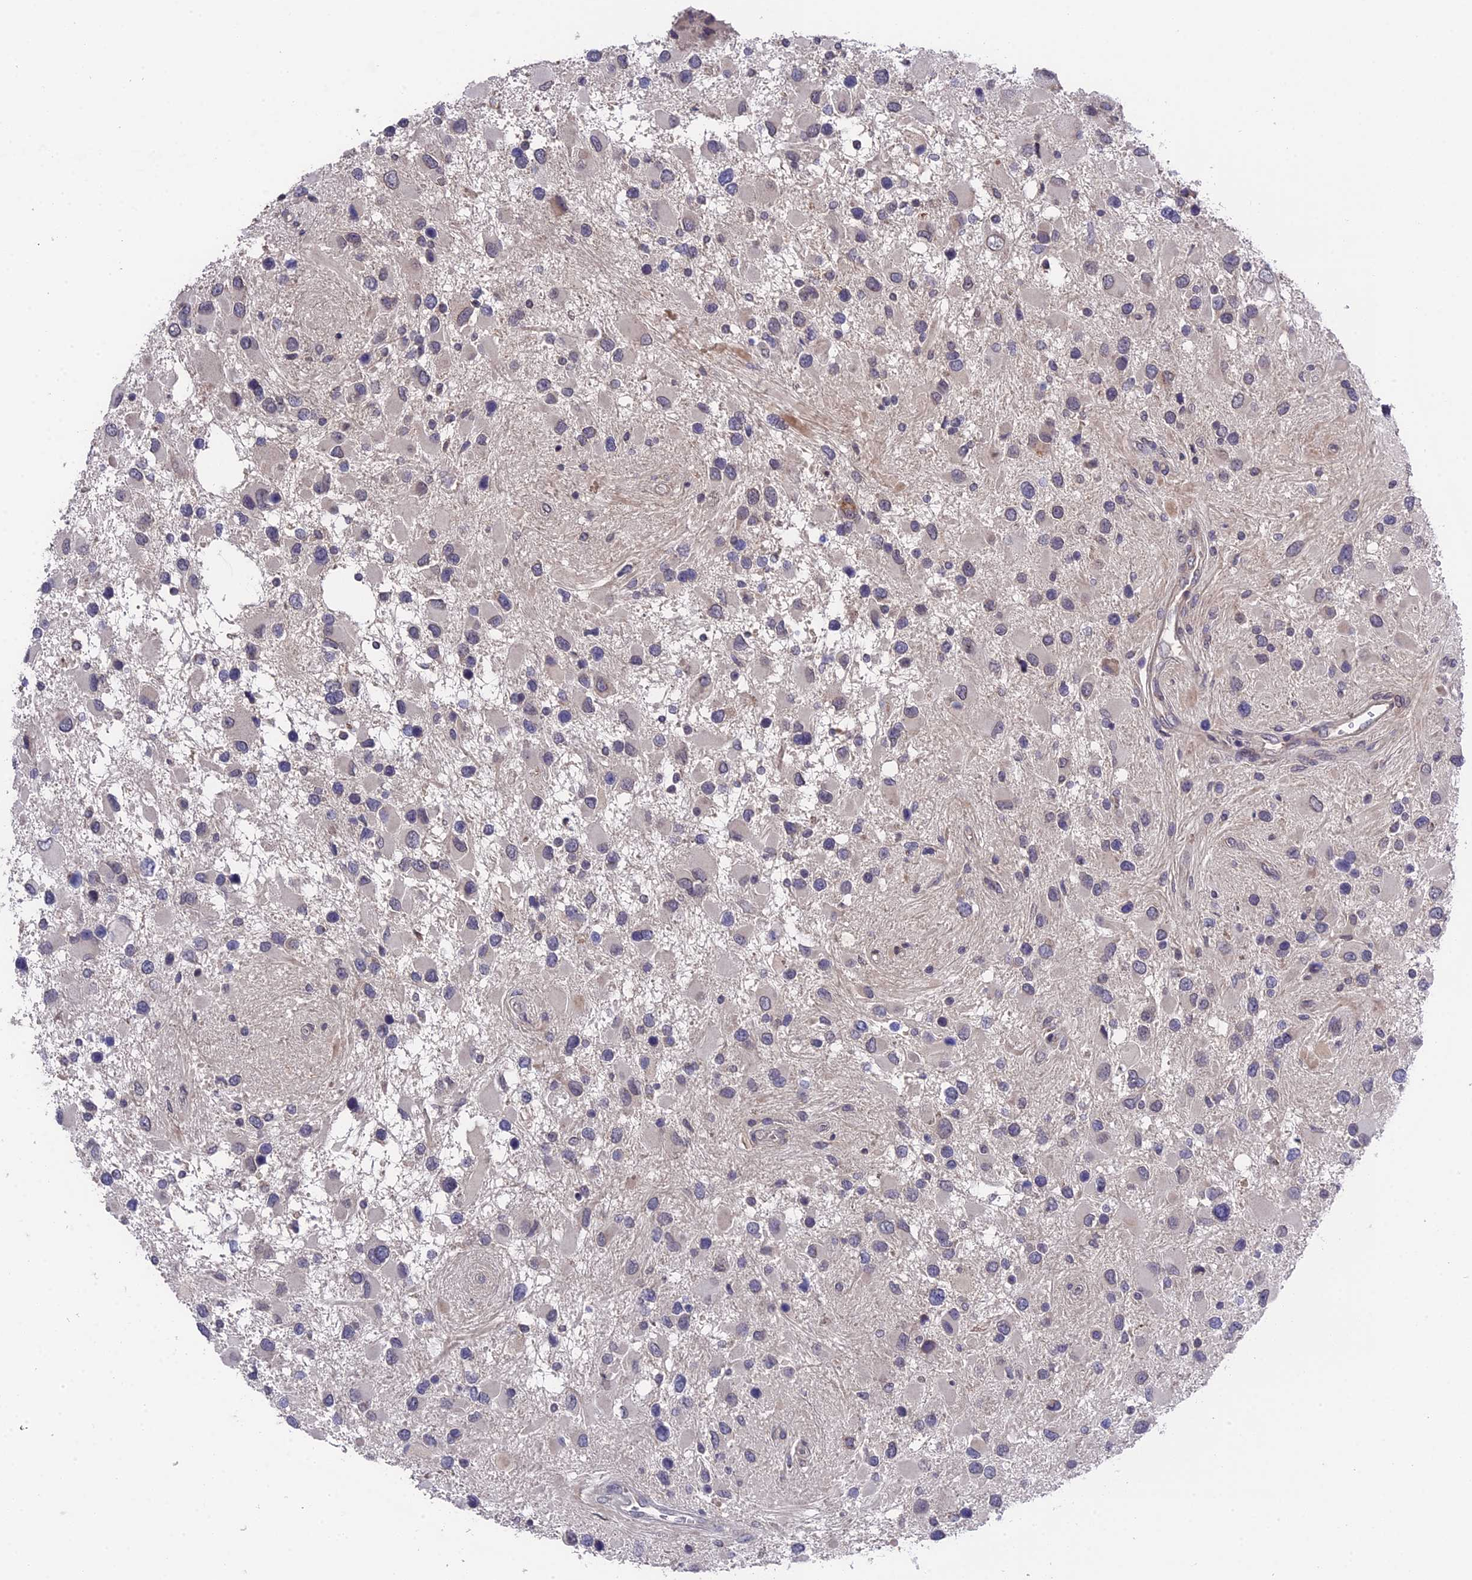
{"staining": {"intensity": "negative", "quantity": "none", "location": "none"}, "tissue": "glioma", "cell_type": "Tumor cells", "image_type": "cancer", "snomed": [{"axis": "morphology", "description": "Glioma, malignant, High grade"}, {"axis": "topography", "description": "Brain"}], "caption": "IHC image of glioma stained for a protein (brown), which reveals no positivity in tumor cells.", "gene": "ZCCHC2", "patient": {"sex": "male", "age": 53}}